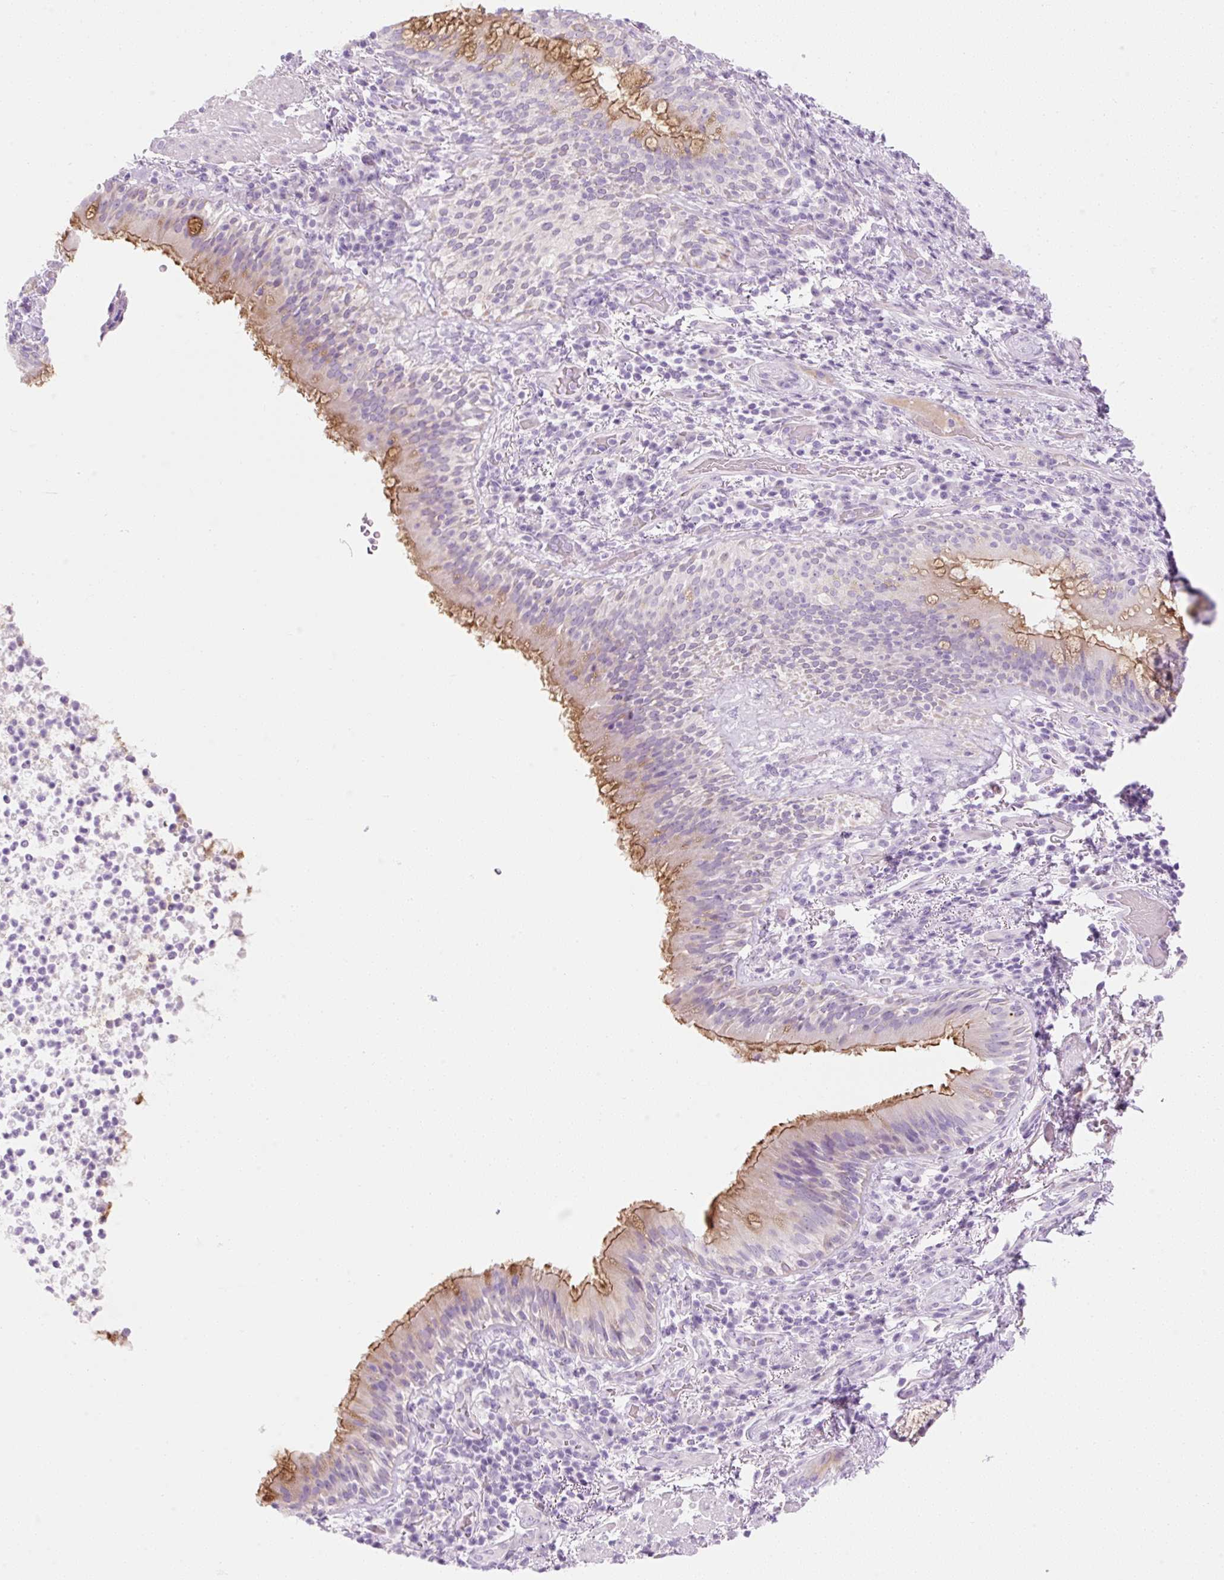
{"staining": {"intensity": "moderate", "quantity": "25%-75%", "location": "cytoplasmic/membranous"}, "tissue": "bronchus", "cell_type": "Respiratory epithelial cells", "image_type": "normal", "snomed": [{"axis": "morphology", "description": "Normal tissue, NOS"}, {"axis": "topography", "description": "Cartilage tissue"}, {"axis": "topography", "description": "Bronchus"}], "caption": "DAB immunohistochemical staining of normal bronchus displays moderate cytoplasmic/membranous protein staining in approximately 25%-75% of respiratory epithelial cells. (IHC, brightfield microscopy, high magnification).", "gene": "ZNF121", "patient": {"sex": "male", "age": 56}}